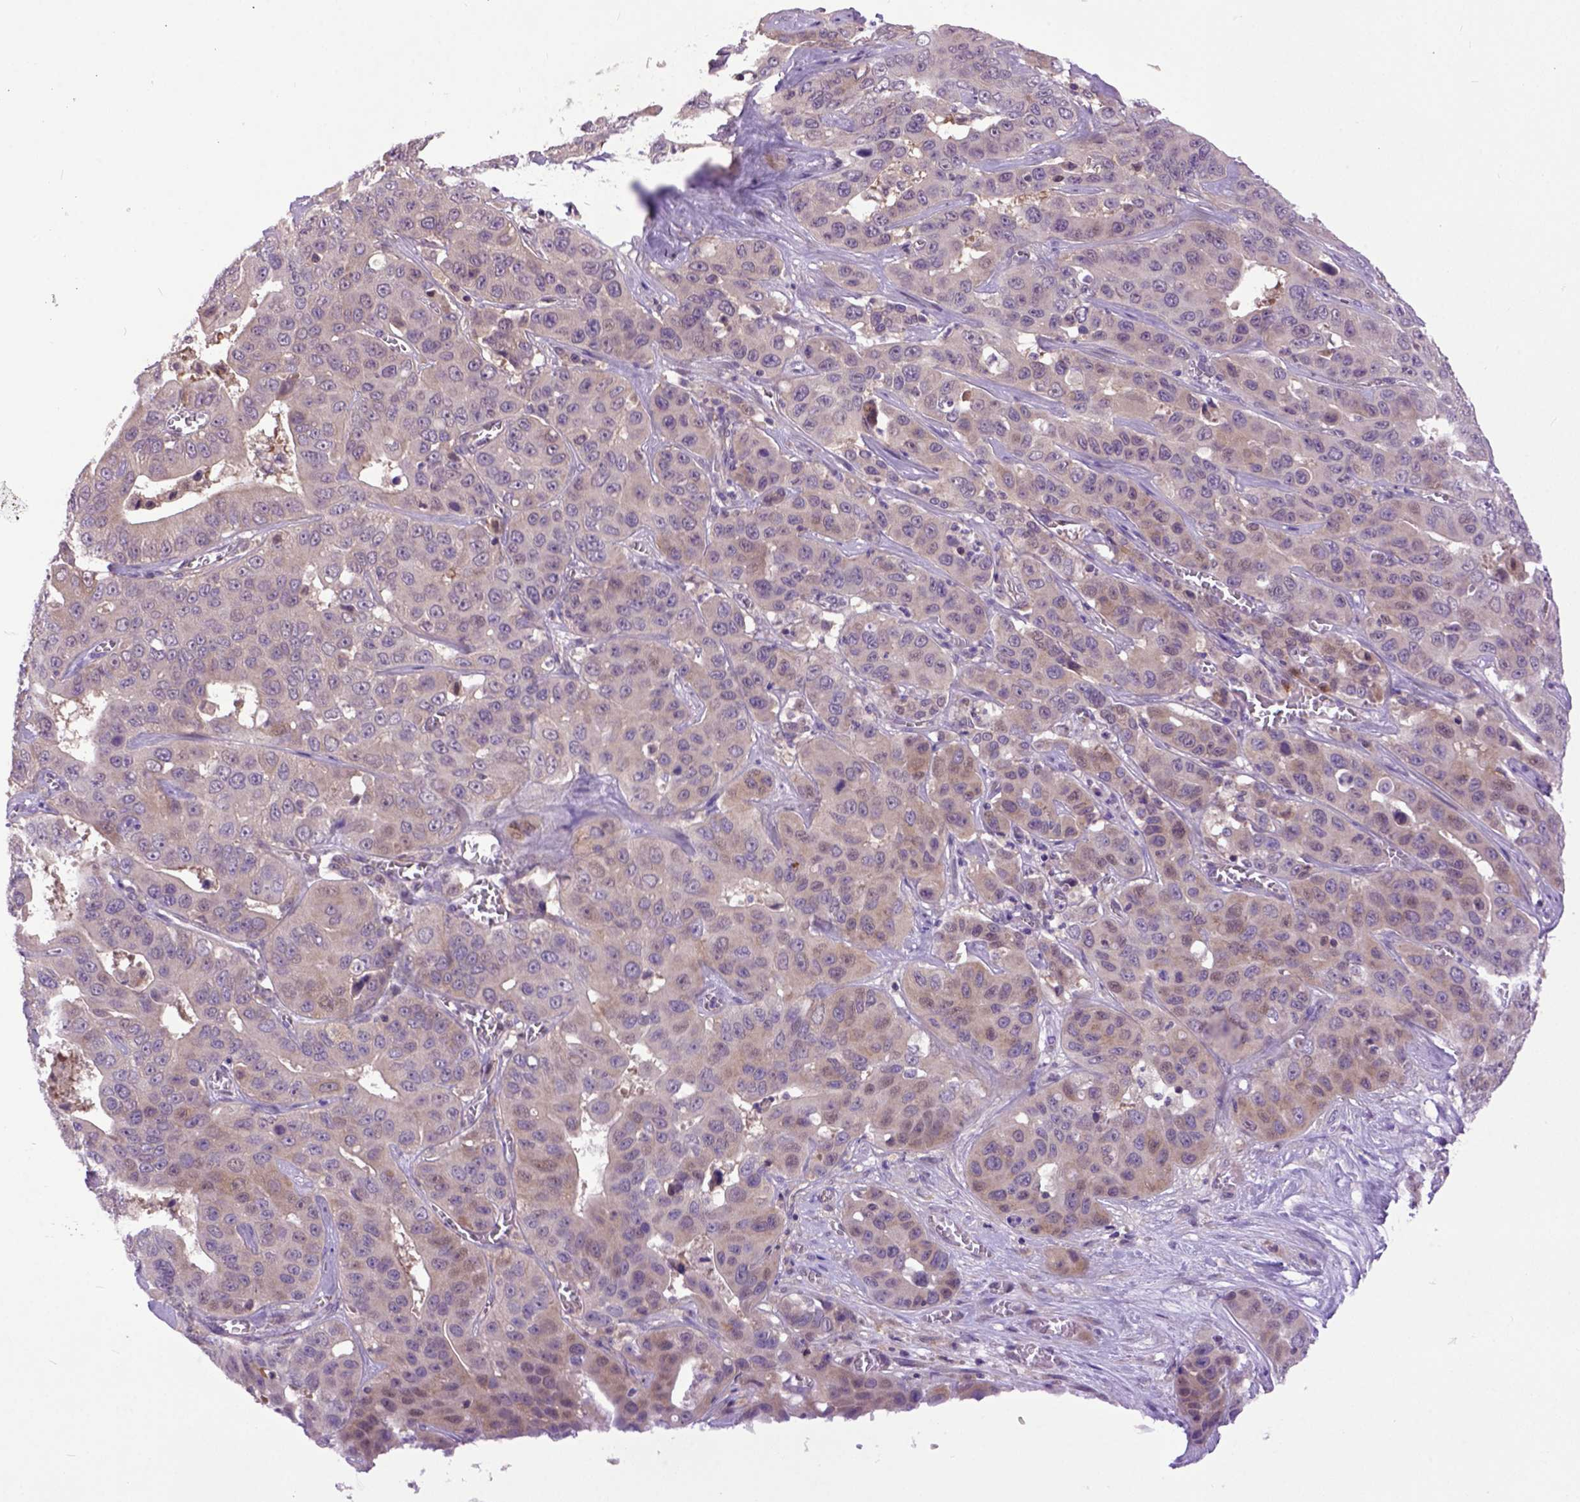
{"staining": {"intensity": "moderate", "quantity": "<25%", "location": "cytoplasmic/membranous"}, "tissue": "liver cancer", "cell_type": "Tumor cells", "image_type": "cancer", "snomed": [{"axis": "morphology", "description": "Cholangiocarcinoma"}, {"axis": "topography", "description": "Liver"}], "caption": "Moderate cytoplasmic/membranous expression is identified in about <25% of tumor cells in liver cholangiocarcinoma. Using DAB (3,3'-diaminobenzidine) (brown) and hematoxylin (blue) stains, captured at high magnification using brightfield microscopy.", "gene": "CPNE1", "patient": {"sex": "female", "age": 52}}